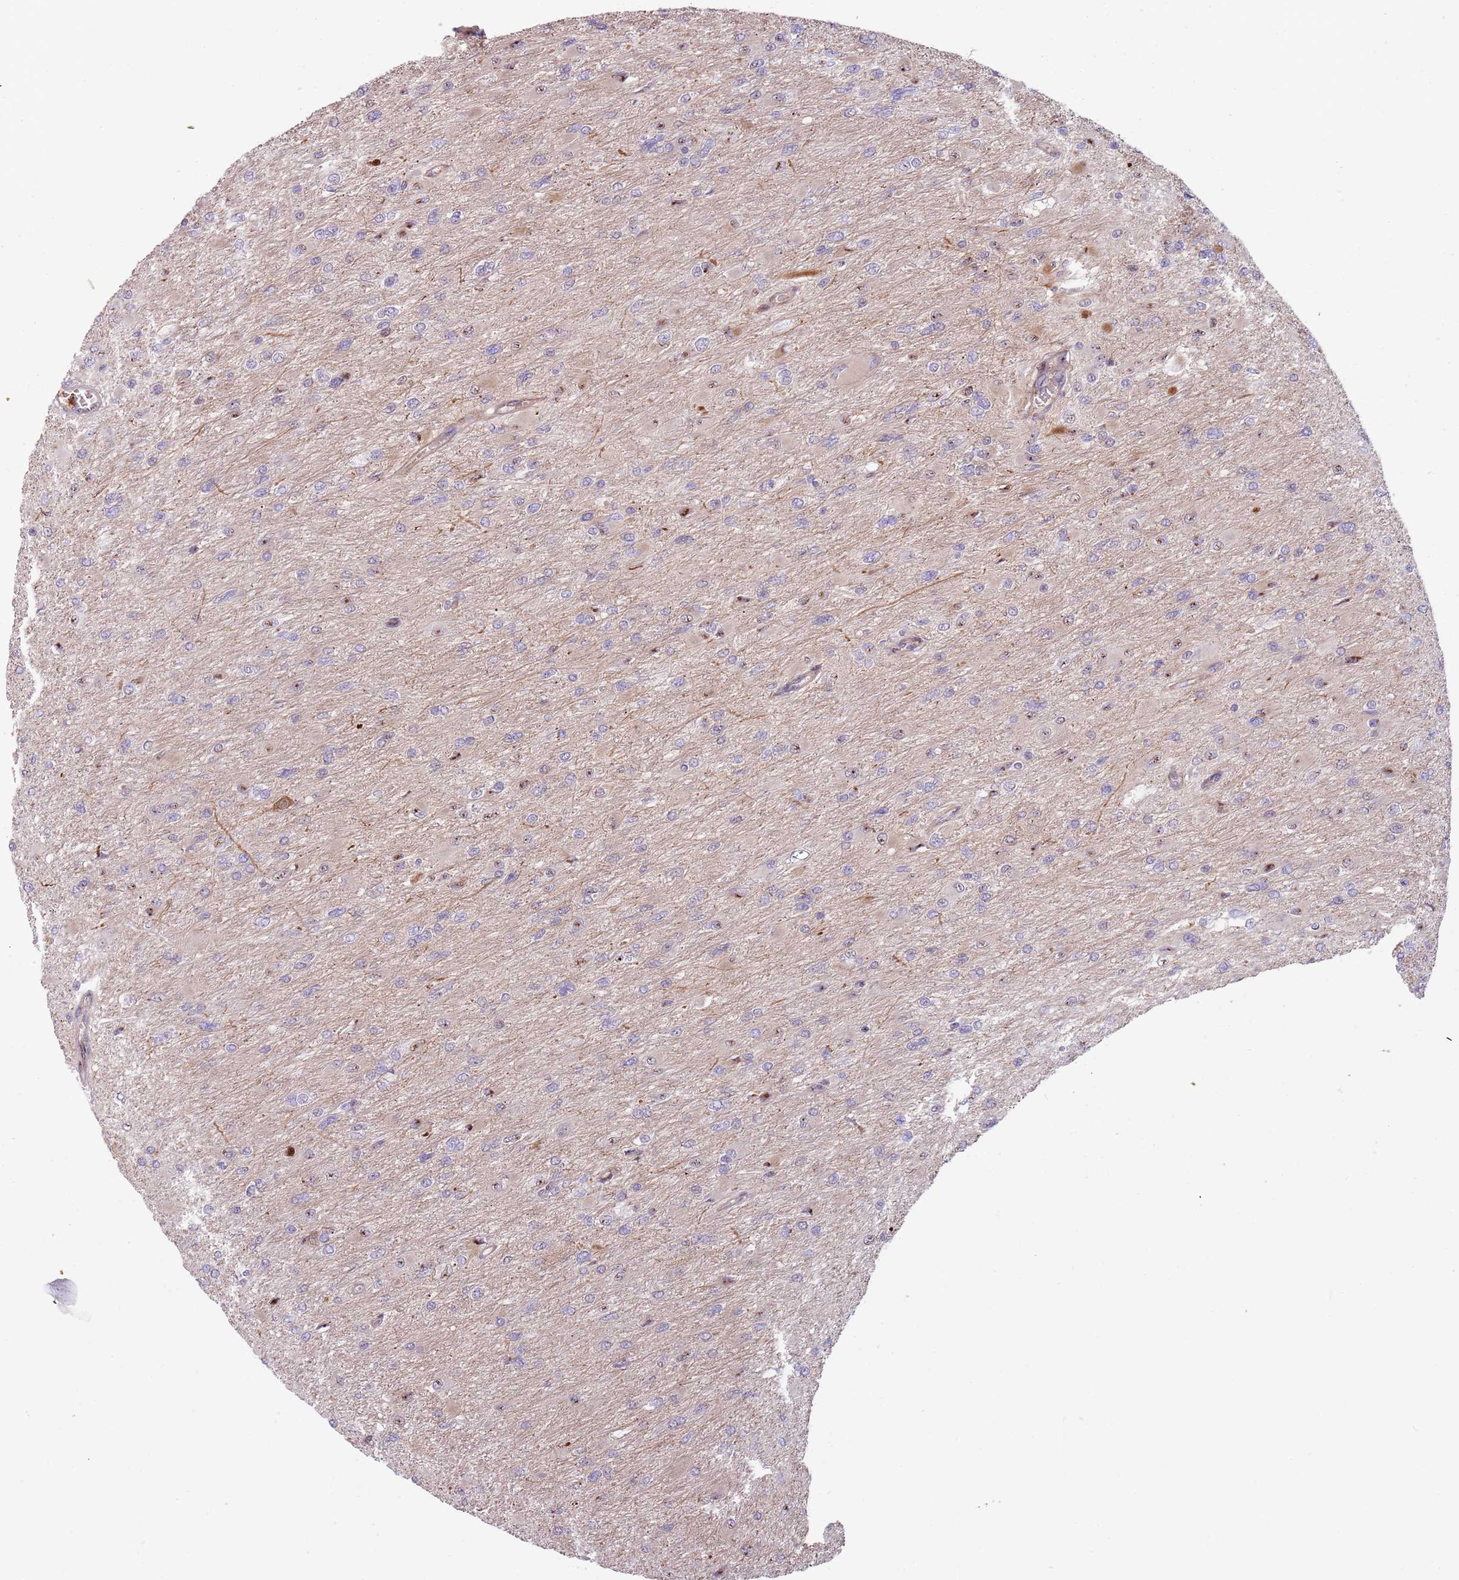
{"staining": {"intensity": "negative", "quantity": "none", "location": "none"}, "tissue": "glioma", "cell_type": "Tumor cells", "image_type": "cancer", "snomed": [{"axis": "morphology", "description": "Glioma, malignant, High grade"}, {"axis": "topography", "description": "Cerebral cortex"}], "caption": "Immunohistochemical staining of glioma demonstrates no significant positivity in tumor cells. (Brightfield microscopy of DAB (3,3'-diaminobenzidine) immunohistochemistry (IHC) at high magnification).", "gene": "NADK", "patient": {"sex": "female", "age": 36}}